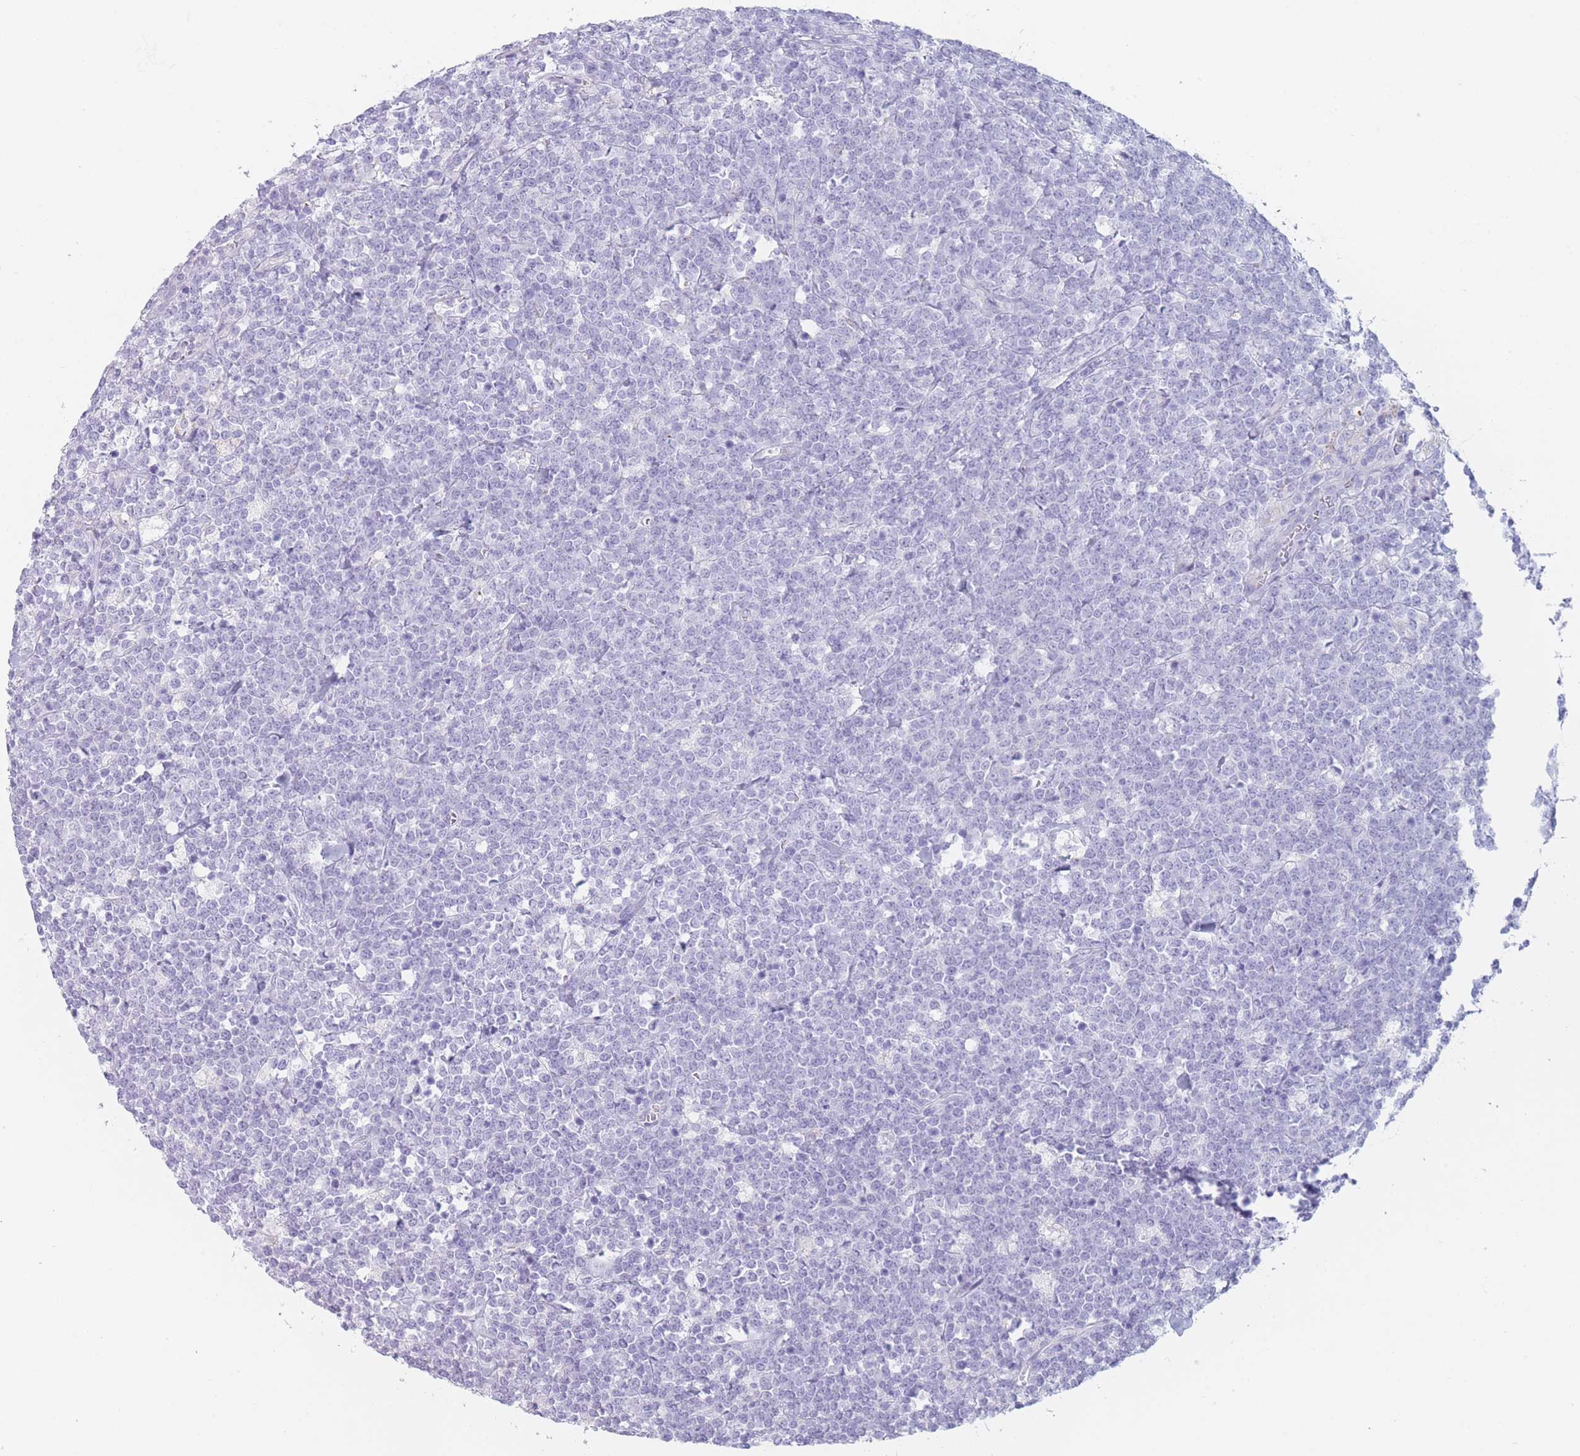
{"staining": {"intensity": "negative", "quantity": "none", "location": "none"}, "tissue": "lymphoma", "cell_type": "Tumor cells", "image_type": "cancer", "snomed": [{"axis": "morphology", "description": "Malignant lymphoma, non-Hodgkin's type, High grade"}, {"axis": "topography", "description": "Small intestine"}], "caption": "The image shows no significant expression in tumor cells of lymphoma. (Brightfield microscopy of DAB (3,3'-diaminobenzidine) immunohistochemistry at high magnification).", "gene": "GPR12", "patient": {"sex": "male", "age": 8}}